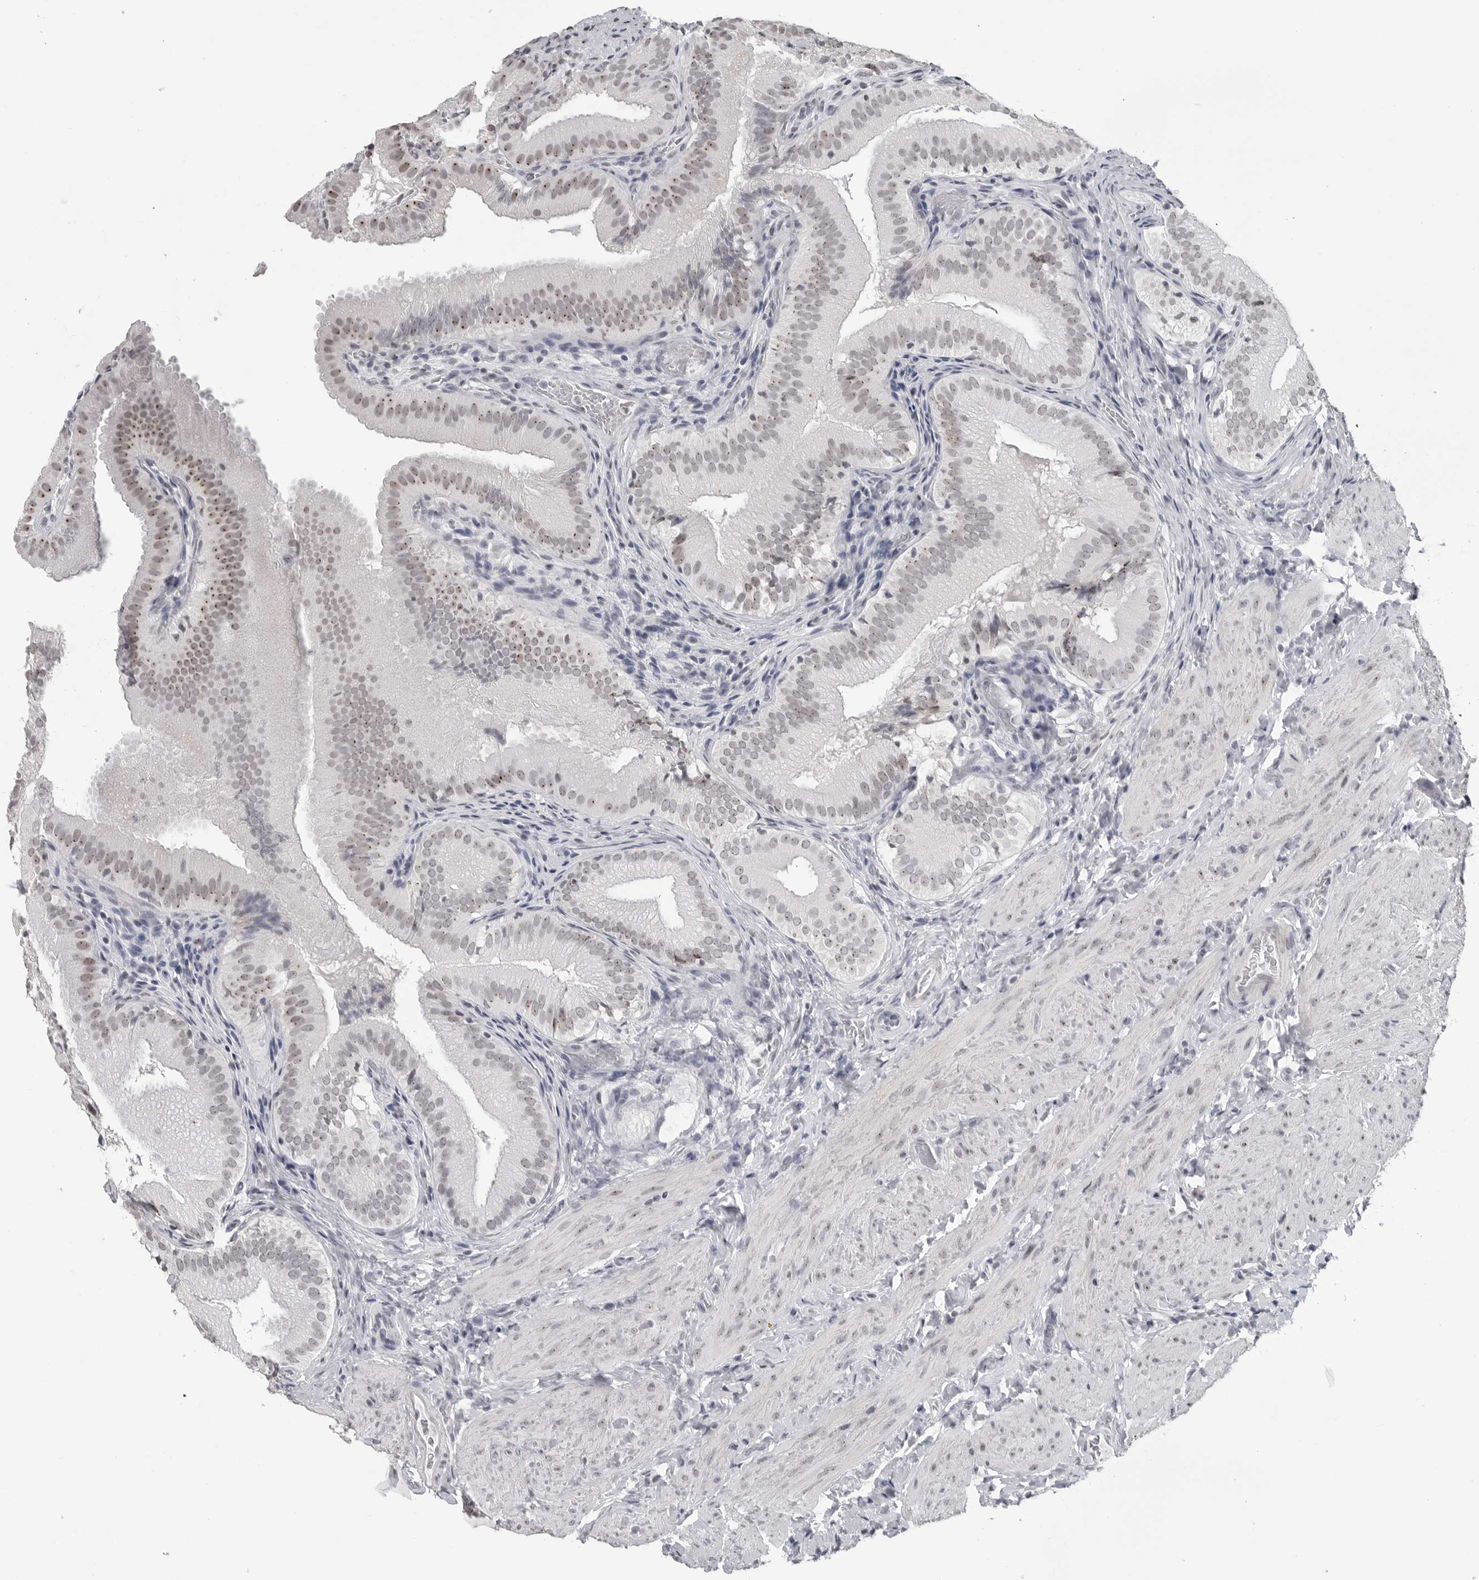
{"staining": {"intensity": "moderate", "quantity": ">75%", "location": "nuclear"}, "tissue": "gallbladder", "cell_type": "Glandular cells", "image_type": "normal", "snomed": [{"axis": "morphology", "description": "Normal tissue, NOS"}, {"axis": "topography", "description": "Gallbladder"}], "caption": "The image reveals staining of benign gallbladder, revealing moderate nuclear protein positivity (brown color) within glandular cells. (IHC, brightfield microscopy, high magnification).", "gene": "DDX54", "patient": {"sex": "female", "age": 30}}